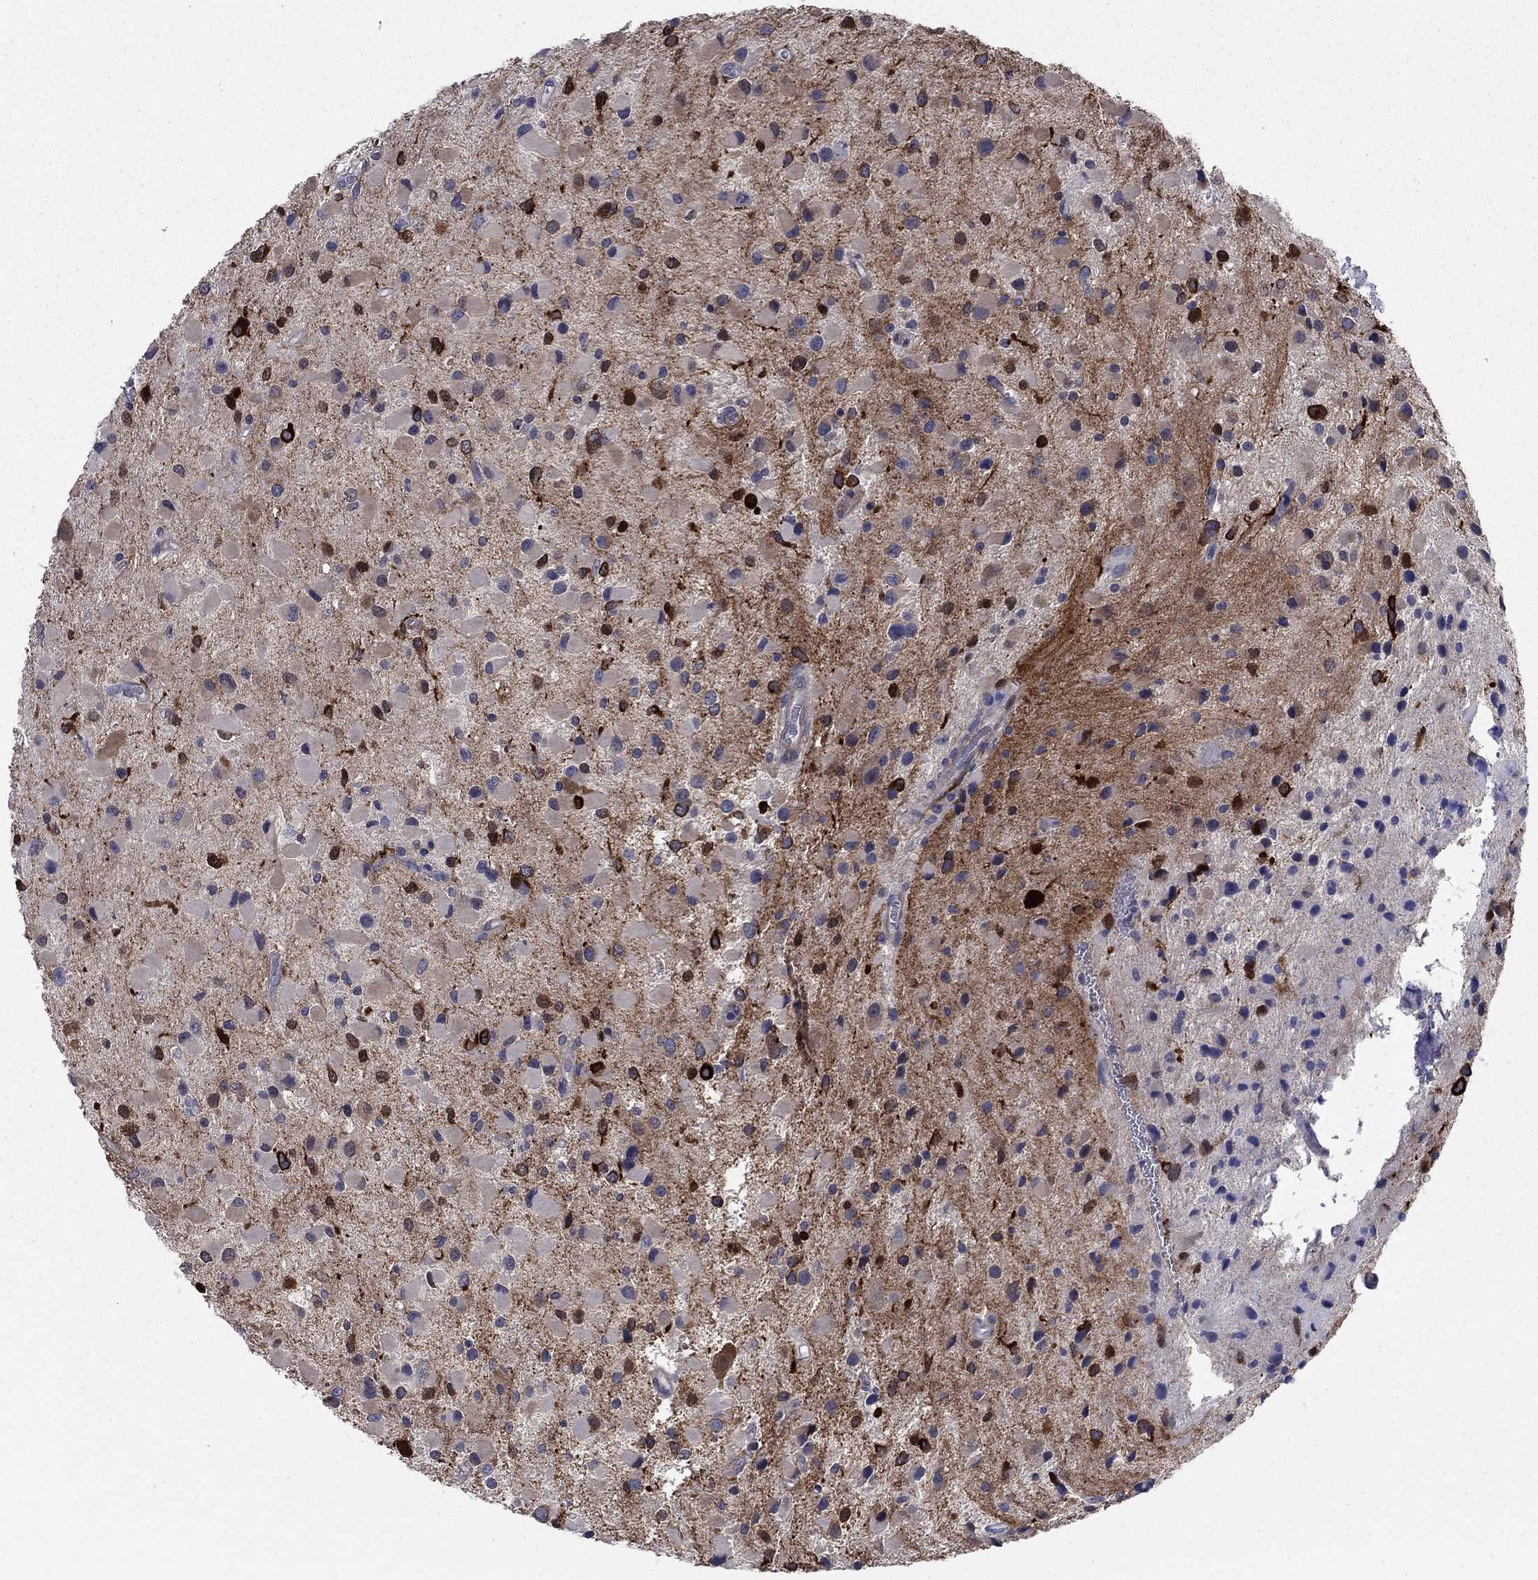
{"staining": {"intensity": "moderate", "quantity": "<25%", "location": "cytoplasmic/membranous"}, "tissue": "glioma", "cell_type": "Tumor cells", "image_type": "cancer", "snomed": [{"axis": "morphology", "description": "Glioma, malignant, Low grade"}, {"axis": "topography", "description": "Brain"}], "caption": "Glioma stained for a protein exhibits moderate cytoplasmic/membranous positivity in tumor cells.", "gene": "STMN1", "patient": {"sex": "female", "age": 32}}